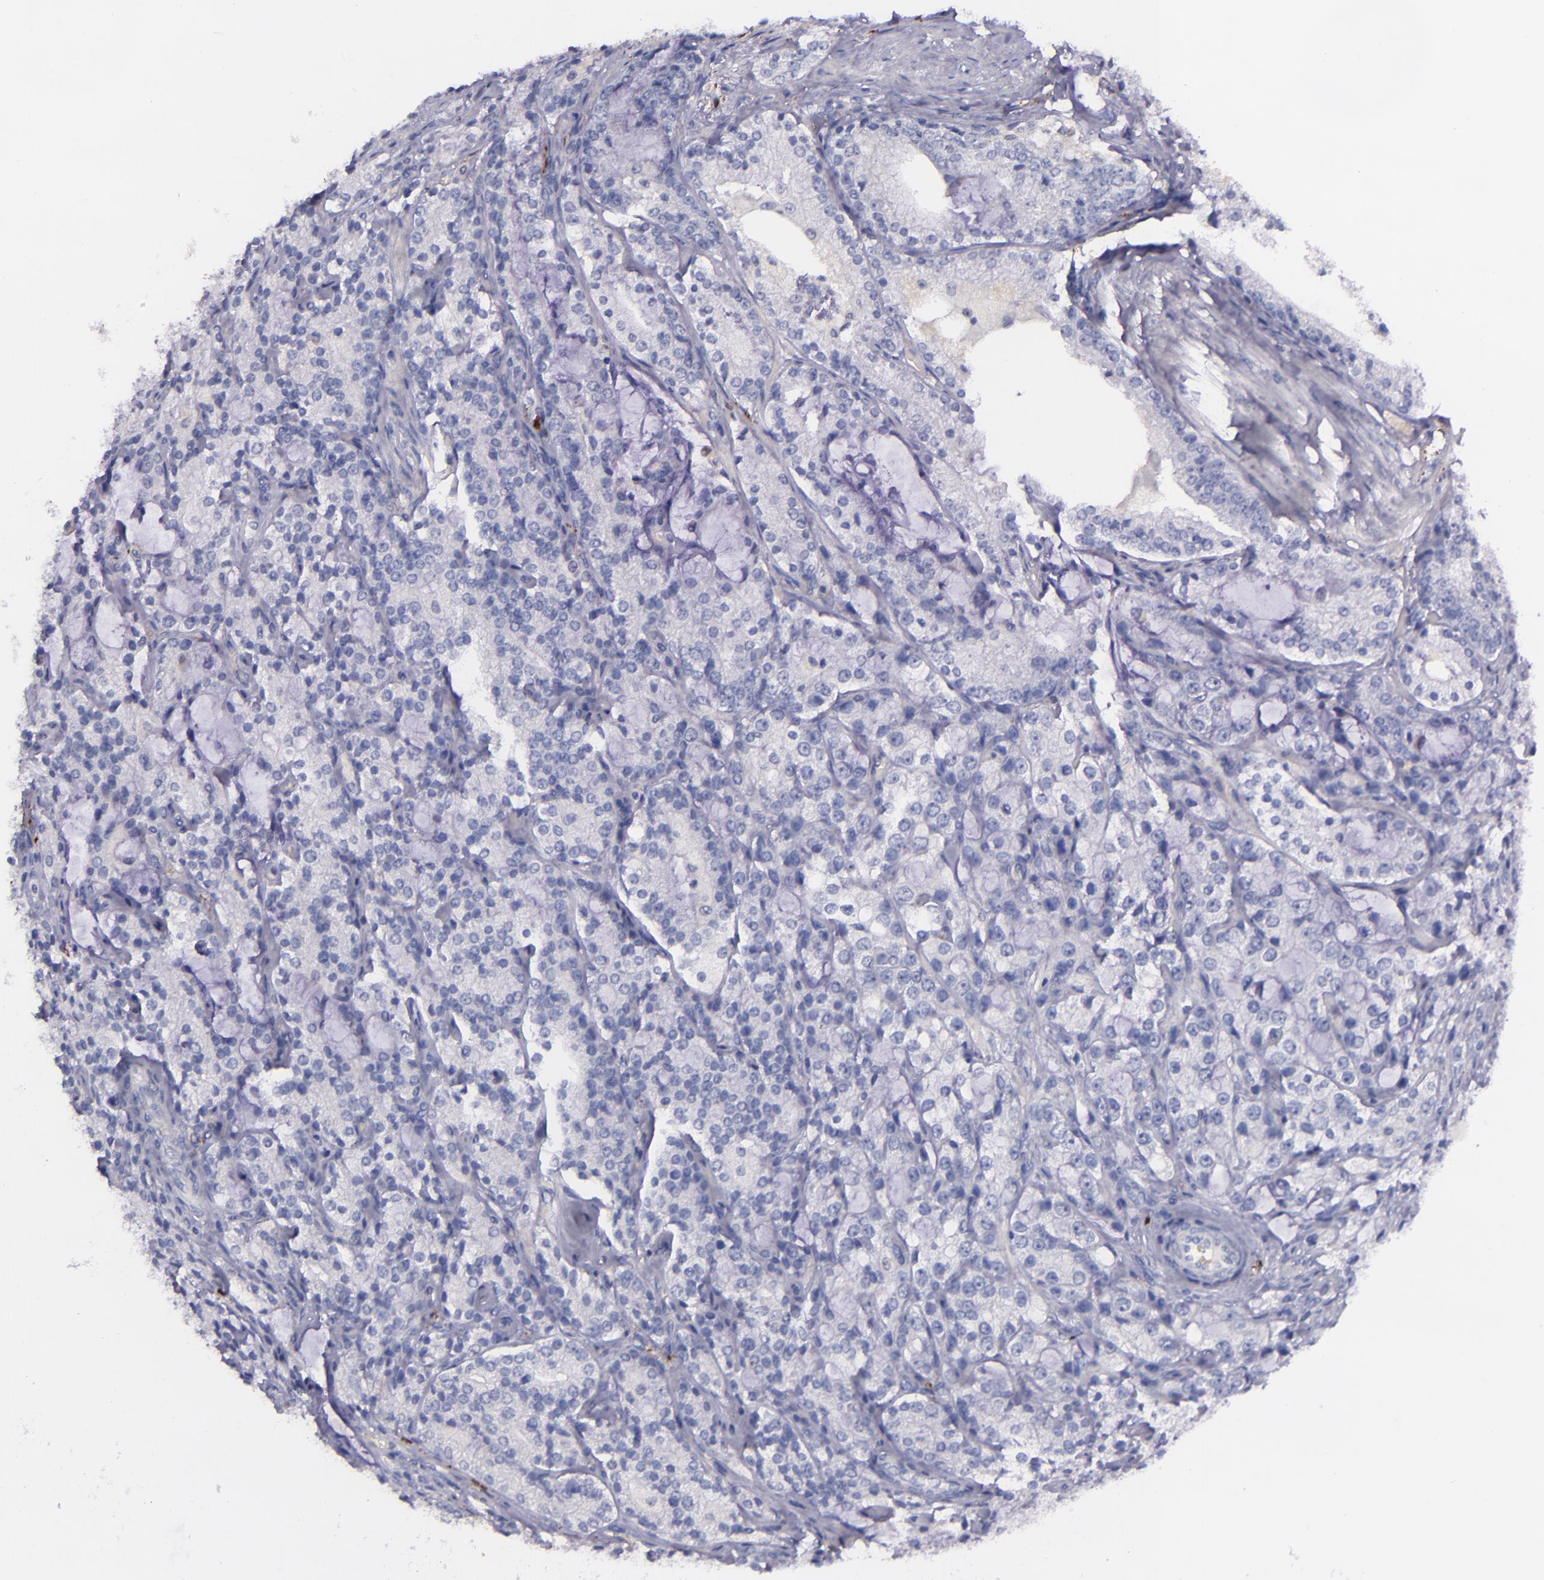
{"staining": {"intensity": "negative", "quantity": "none", "location": "none"}, "tissue": "prostate cancer", "cell_type": "Tumor cells", "image_type": "cancer", "snomed": [{"axis": "morphology", "description": "Adenocarcinoma, High grade"}, {"axis": "topography", "description": "Prostate"}], "caption": "There is no significant positivity in tumor cells of prostate adenocarcinoma (high-grade). (DAB immunohistochemistry with hematoxylin counter stain).", "gene": "F13A1", "patient": {"sex": "male", "age": 63}}